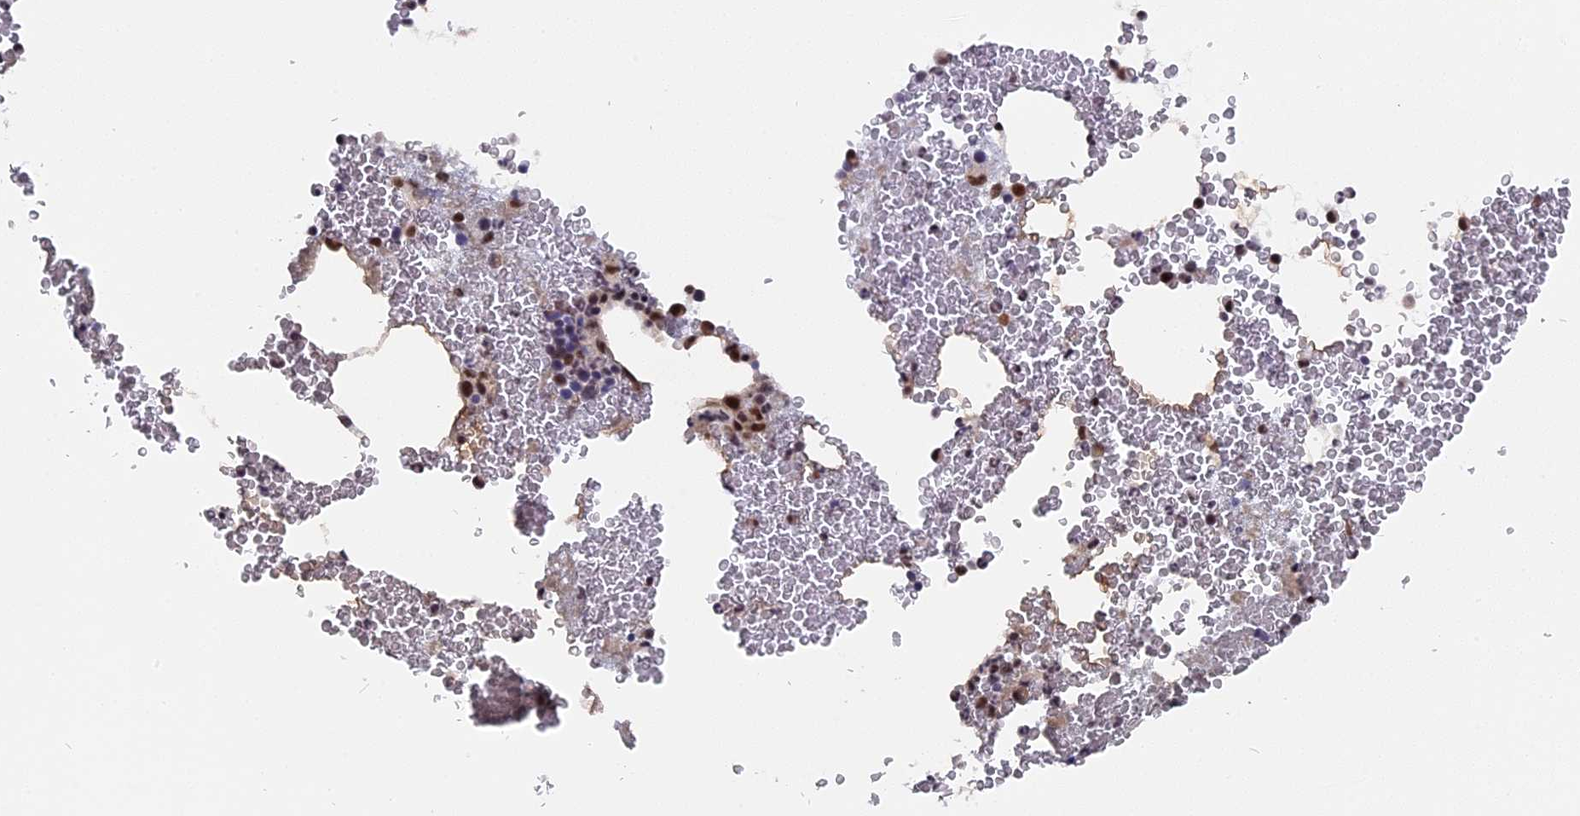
{"staining": {"intensity": "moderate", "quantity": "25%-75%", "location": "nuclear"}, "tissue": "bone marrow", "cell_type": "Hematopoietic cells", "image_type": "normal", "snomed": [{"axis": "morphology", "description": "Normal tissue, NOS"}, {"axis": "morphology", "description": "Inflammation, NOS"}, {"axis": "topography", "description": "Bone marrow"}], "caption": "Immunohistochemical staining of normal bone marrow demonstrates moderate nuclear protein positivity in approximately 25%-75% of hematopoietic cells. (IHC, brightfield microscopy, high magnification).", "gene": "SF3A2", "patient": {"sex": "female", "age": 78}}